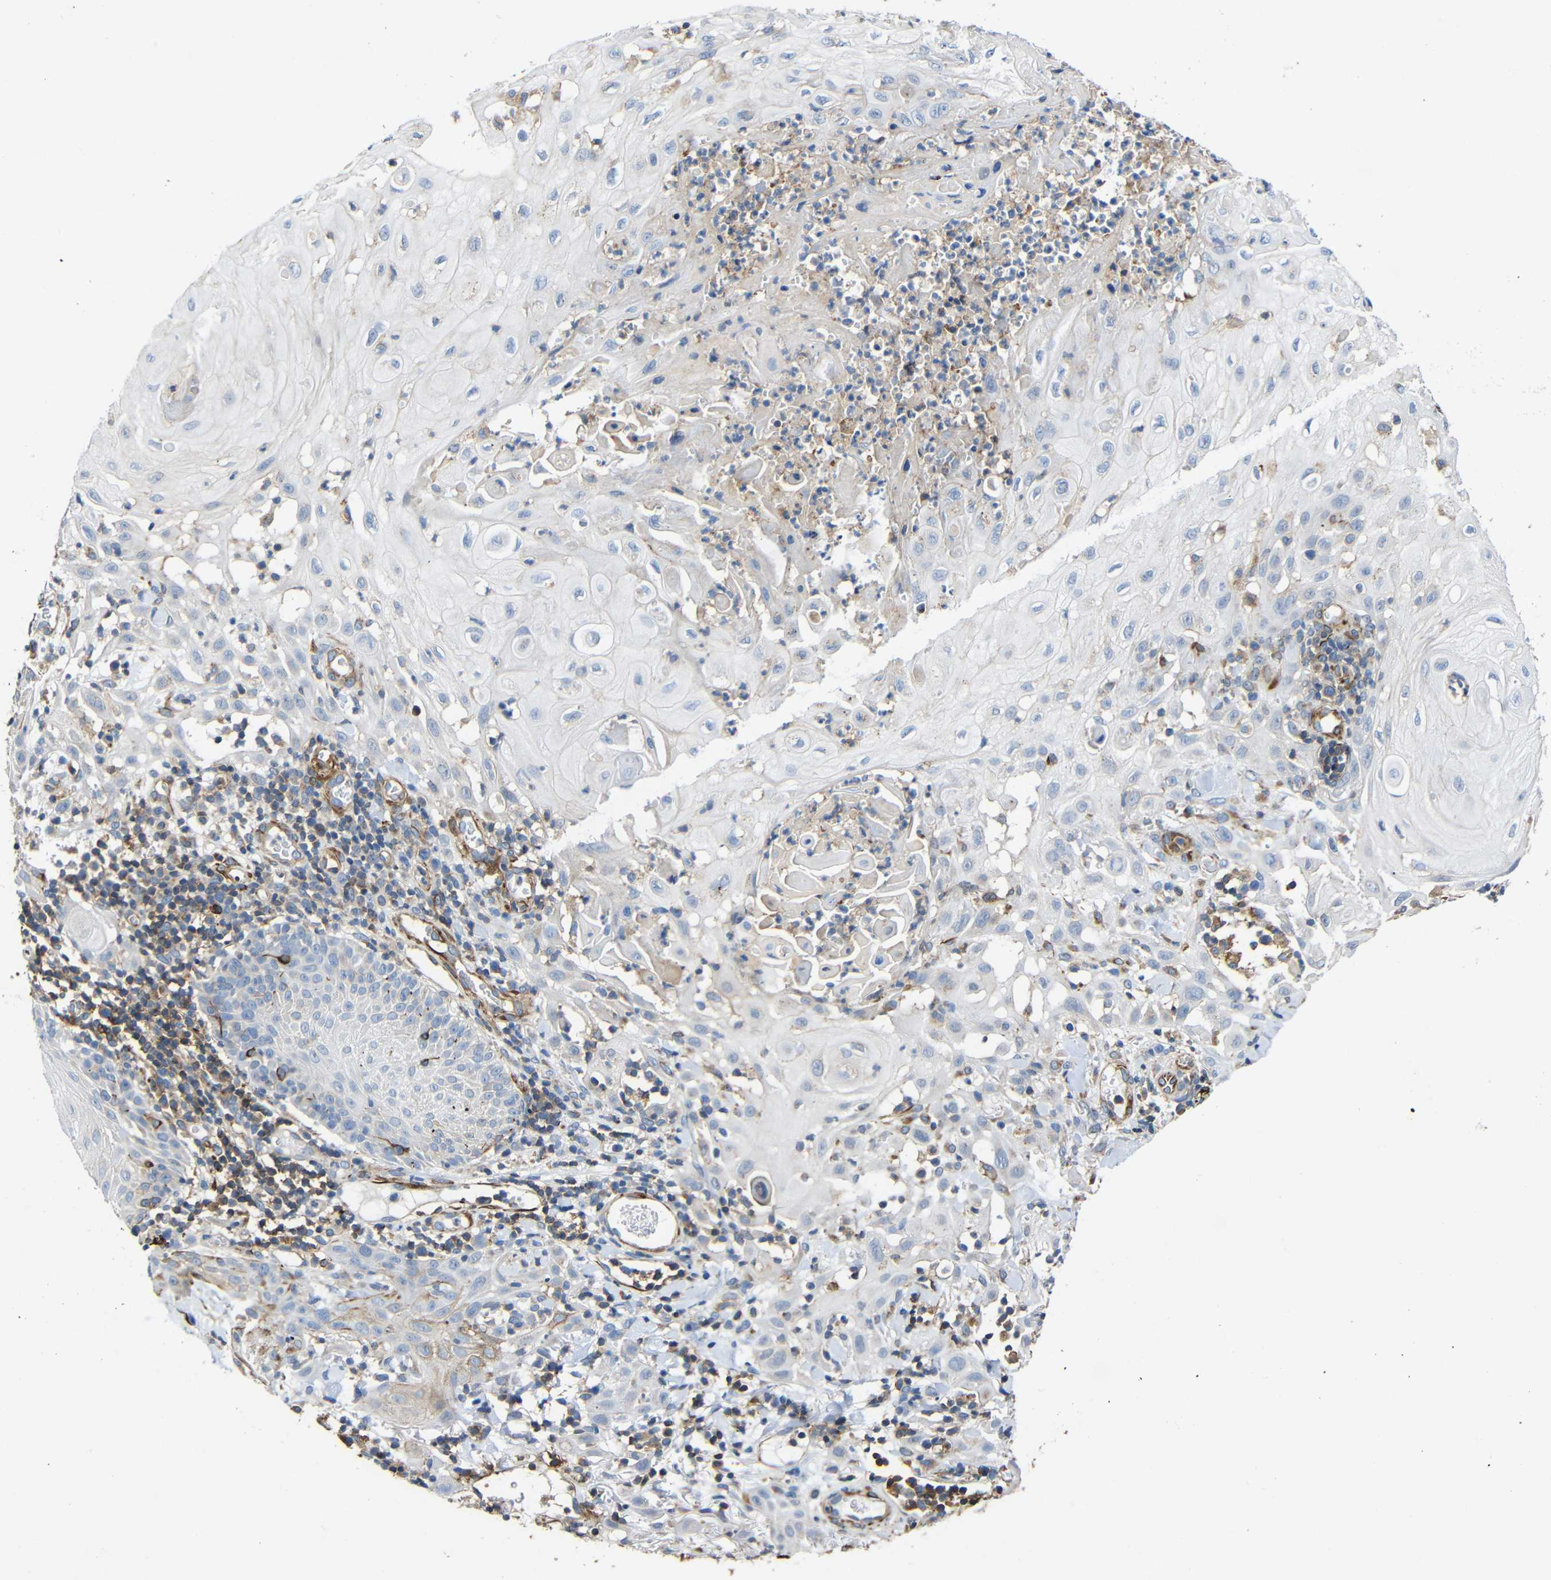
{"staining": {"intensity": "negative", "quantity": "none", "location": "none"}, "tissue": "skin cancer", "cell_type": "Tumor cells", "image_type": "cancer", "snomed": [{"axis": "morphology", "description": "Squamous cell carcinoma, NOS"}, {"axis": "topography", "description": "Skin"}], "caption": "An immunohistochemistry (IHC) histopathology image of squamous cell carcinoma (skin) is shown. There is no staining in tumor cells of squamous cell carcinoma (skin).", "gene": "IGSF10", "patient": {"sex": "male", "age": 24}}